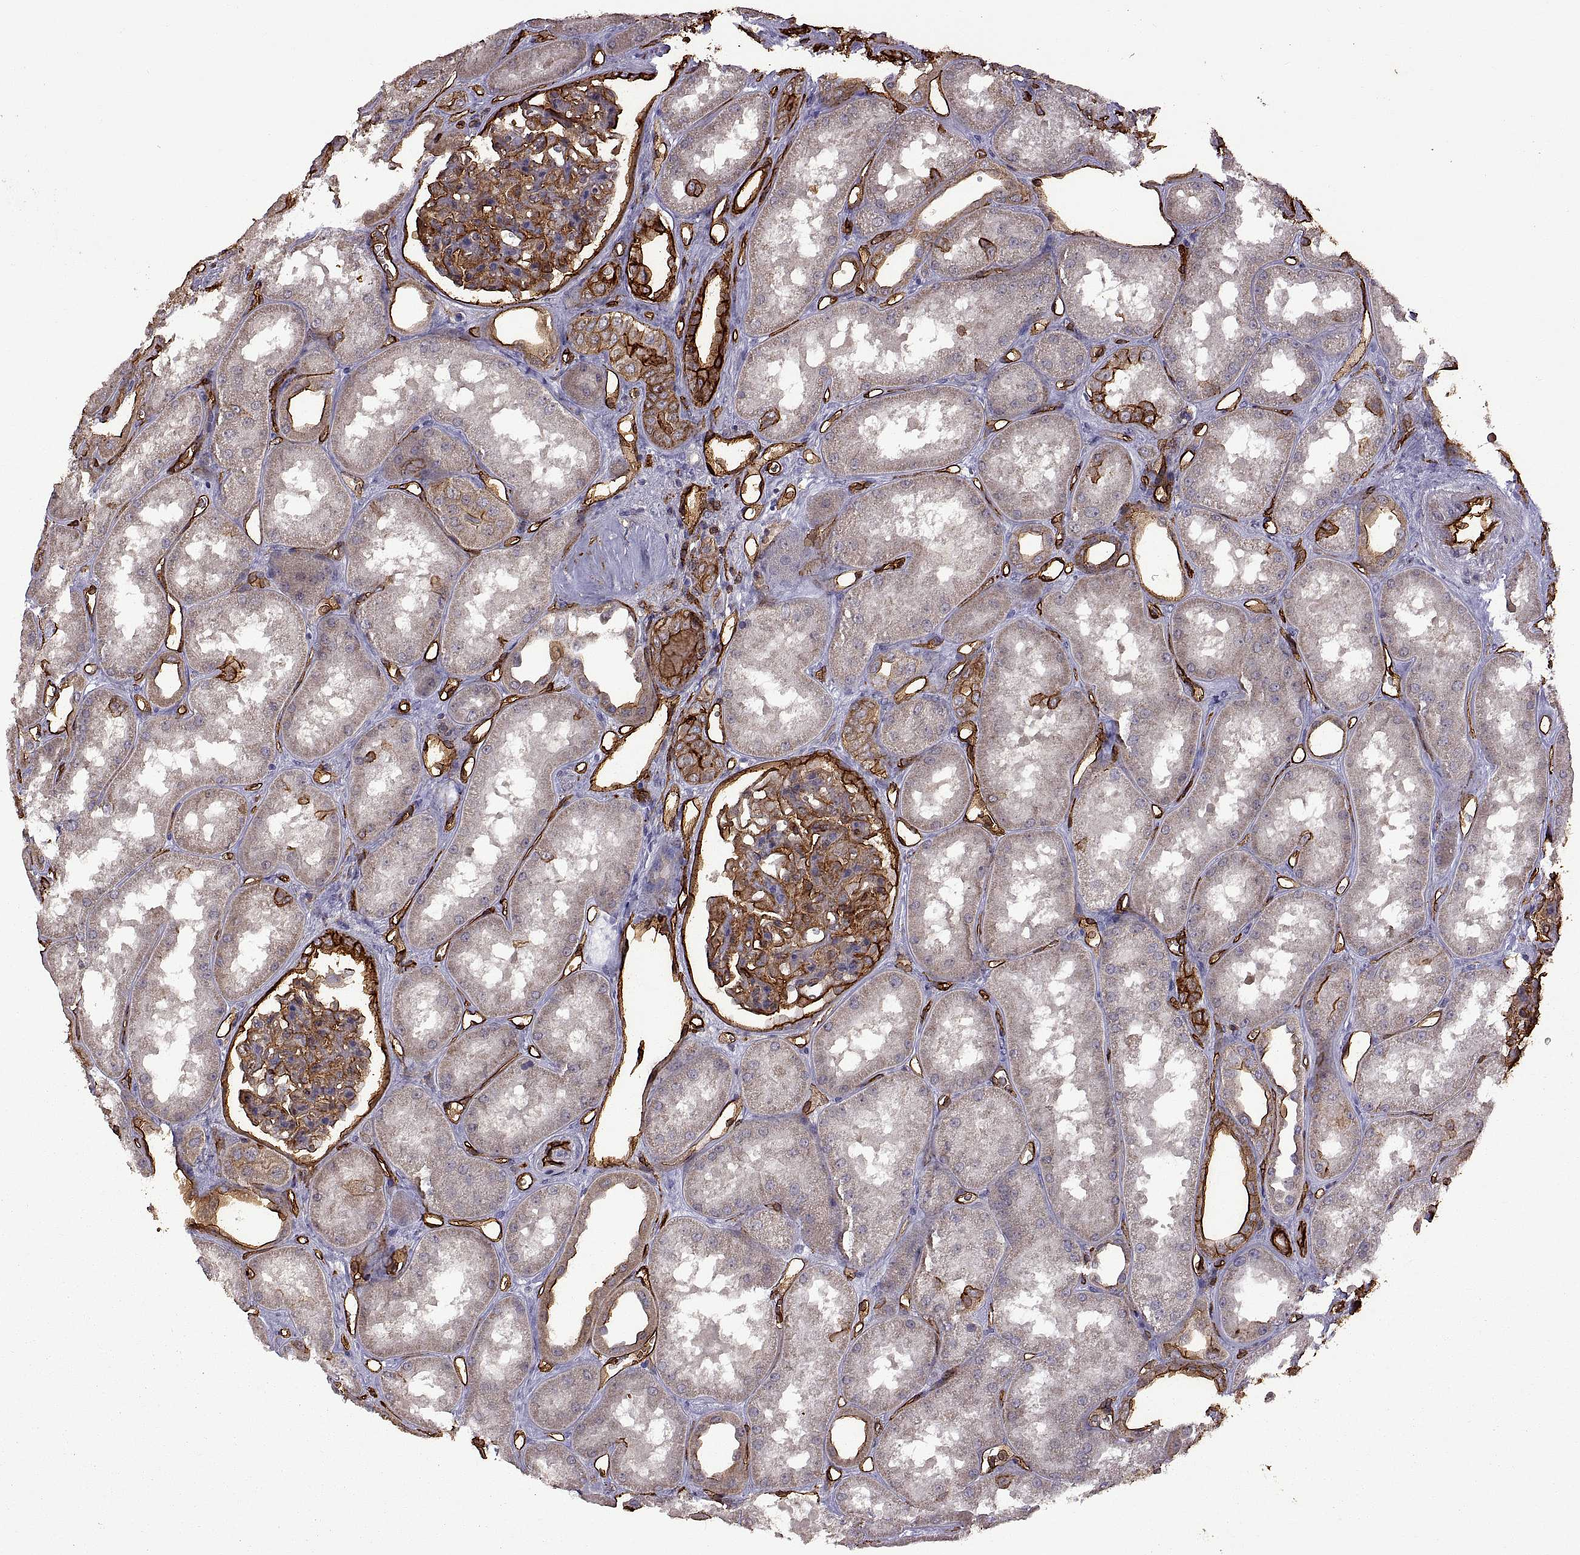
{"staining": {"intensity": "strong", "quantity": ">75%", "location": "cytoplasmic/membranous"}, "tissue": "kidney", "cell_type": "Cells in glomeruli", "image_type": "normal", "snomed": [{"axis": "morphology", "description": "Normal tissue, NOS"}, {"axis": "topography", "description": "Kidney"}], "caption": "A brown stain labels strong cytoplasmic/membranous positivity of a protein in cells in glomeruli of benign human kidney. The staining was performed using DAB, with brown indicating positive protein expression. Nuclei are stained blue with hematoxylin.", "gene": "S100A10", "patient": {"sex": "male", "age": 61}}